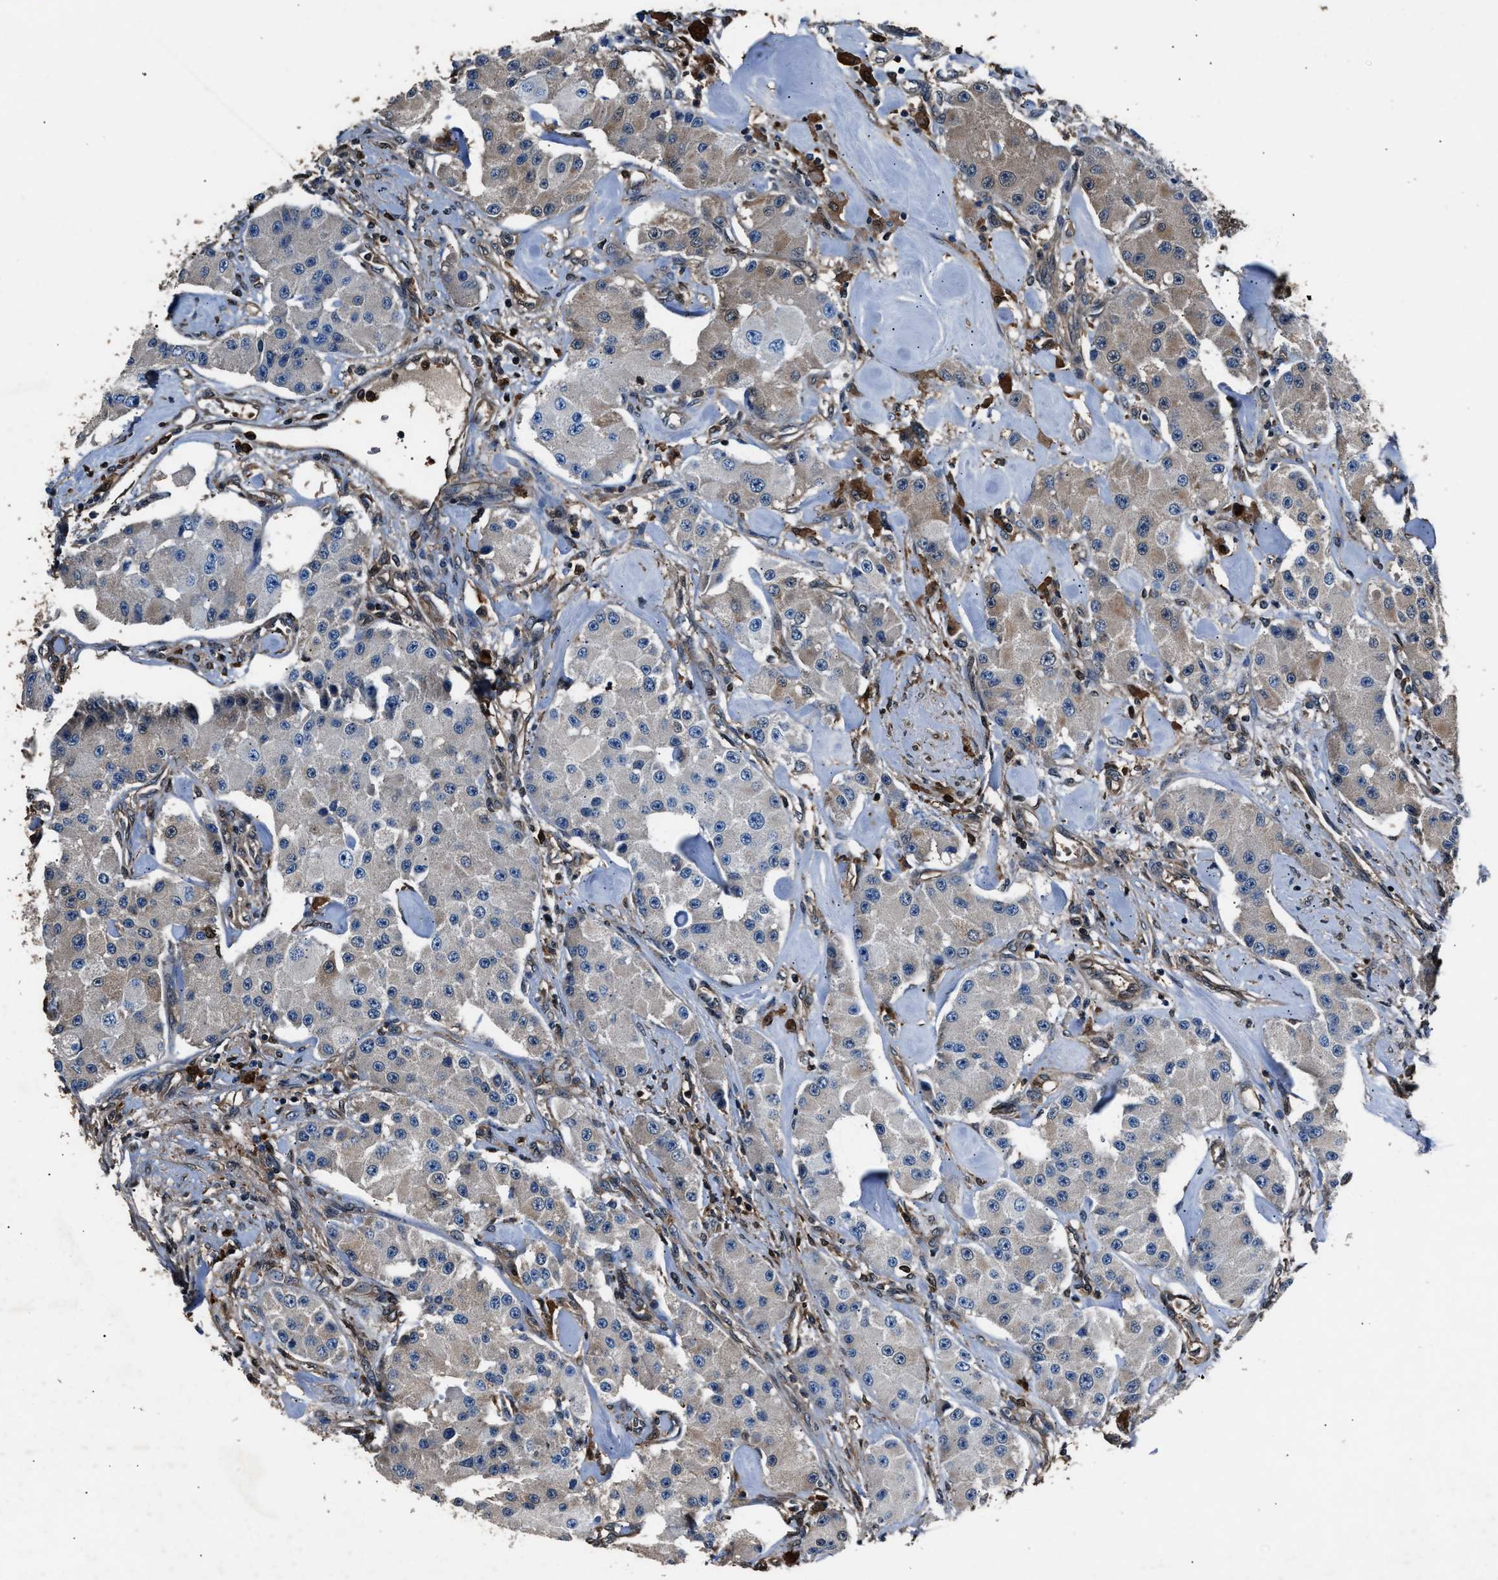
{"staining": {"intensity": "weak", "quantity": "<25%", "location": "cytoplasmic/membranous"}, "tissue": "carcinoid", "cell_type": "Tumor cells", "image_type": "cancer", "snomed": [{"axis": "morphology", "description": "Carcinoid, malignant, NOS"}, {"axis": "topography", "description": "Pancreas"}], "caption": "This is an immunohistochemistry photomicrograph of human carcinoid. There is no staining in tumor cells.", "gene": "GSTP1", "patient": {"sex": "male", "age": 41}}